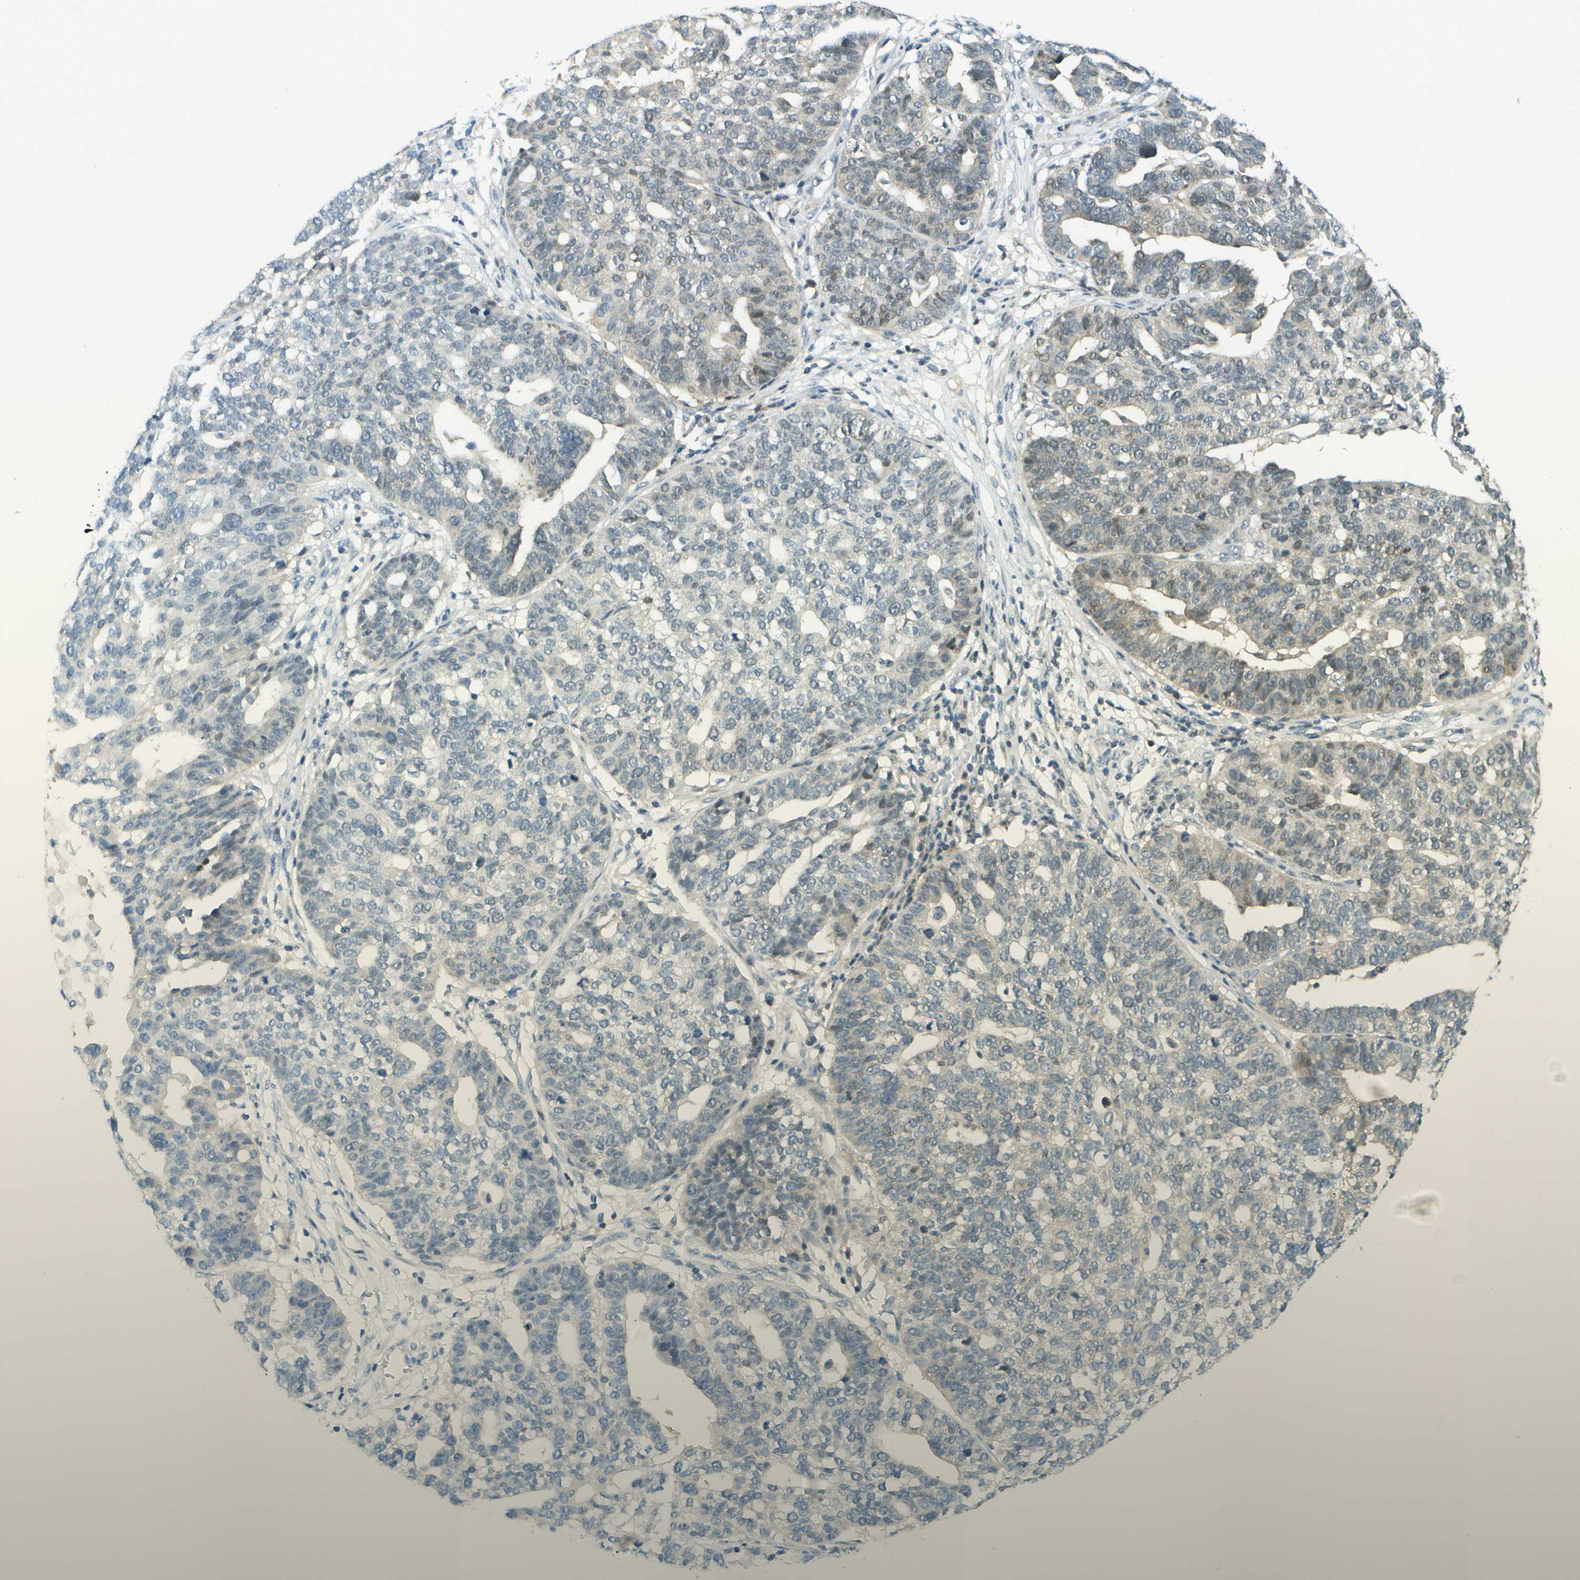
{"staining": {"intensity": "weak", "quantity": "<25%", "location": "cytoplasmic/membranous"}, "tissue": "ovarian cancer", "cell_type": "Tumor cells", "image_type": "cancer", "snomed": [{"axis": "morphology", "description": "Cystadenocarcinoma, serous, NOS"}, {"axis": "topography", "description": "Ovary"}], "caption": "This photomicrograph is of ovarian serous cystadenocarcinoma stained with immunohistochemistry (IHC) to label a protein in brown with the nuclei are counter-stained blue. There is no staining in tumor cells. (Stains: DAB (3,3'-diaminobenzidine) immunohistochemistry with hematoxylin counter stain, Microscopy: brightfield microscopy at high magnification).", "gene": "NEK11", "patient": {"sex": "female", "age": 59}}